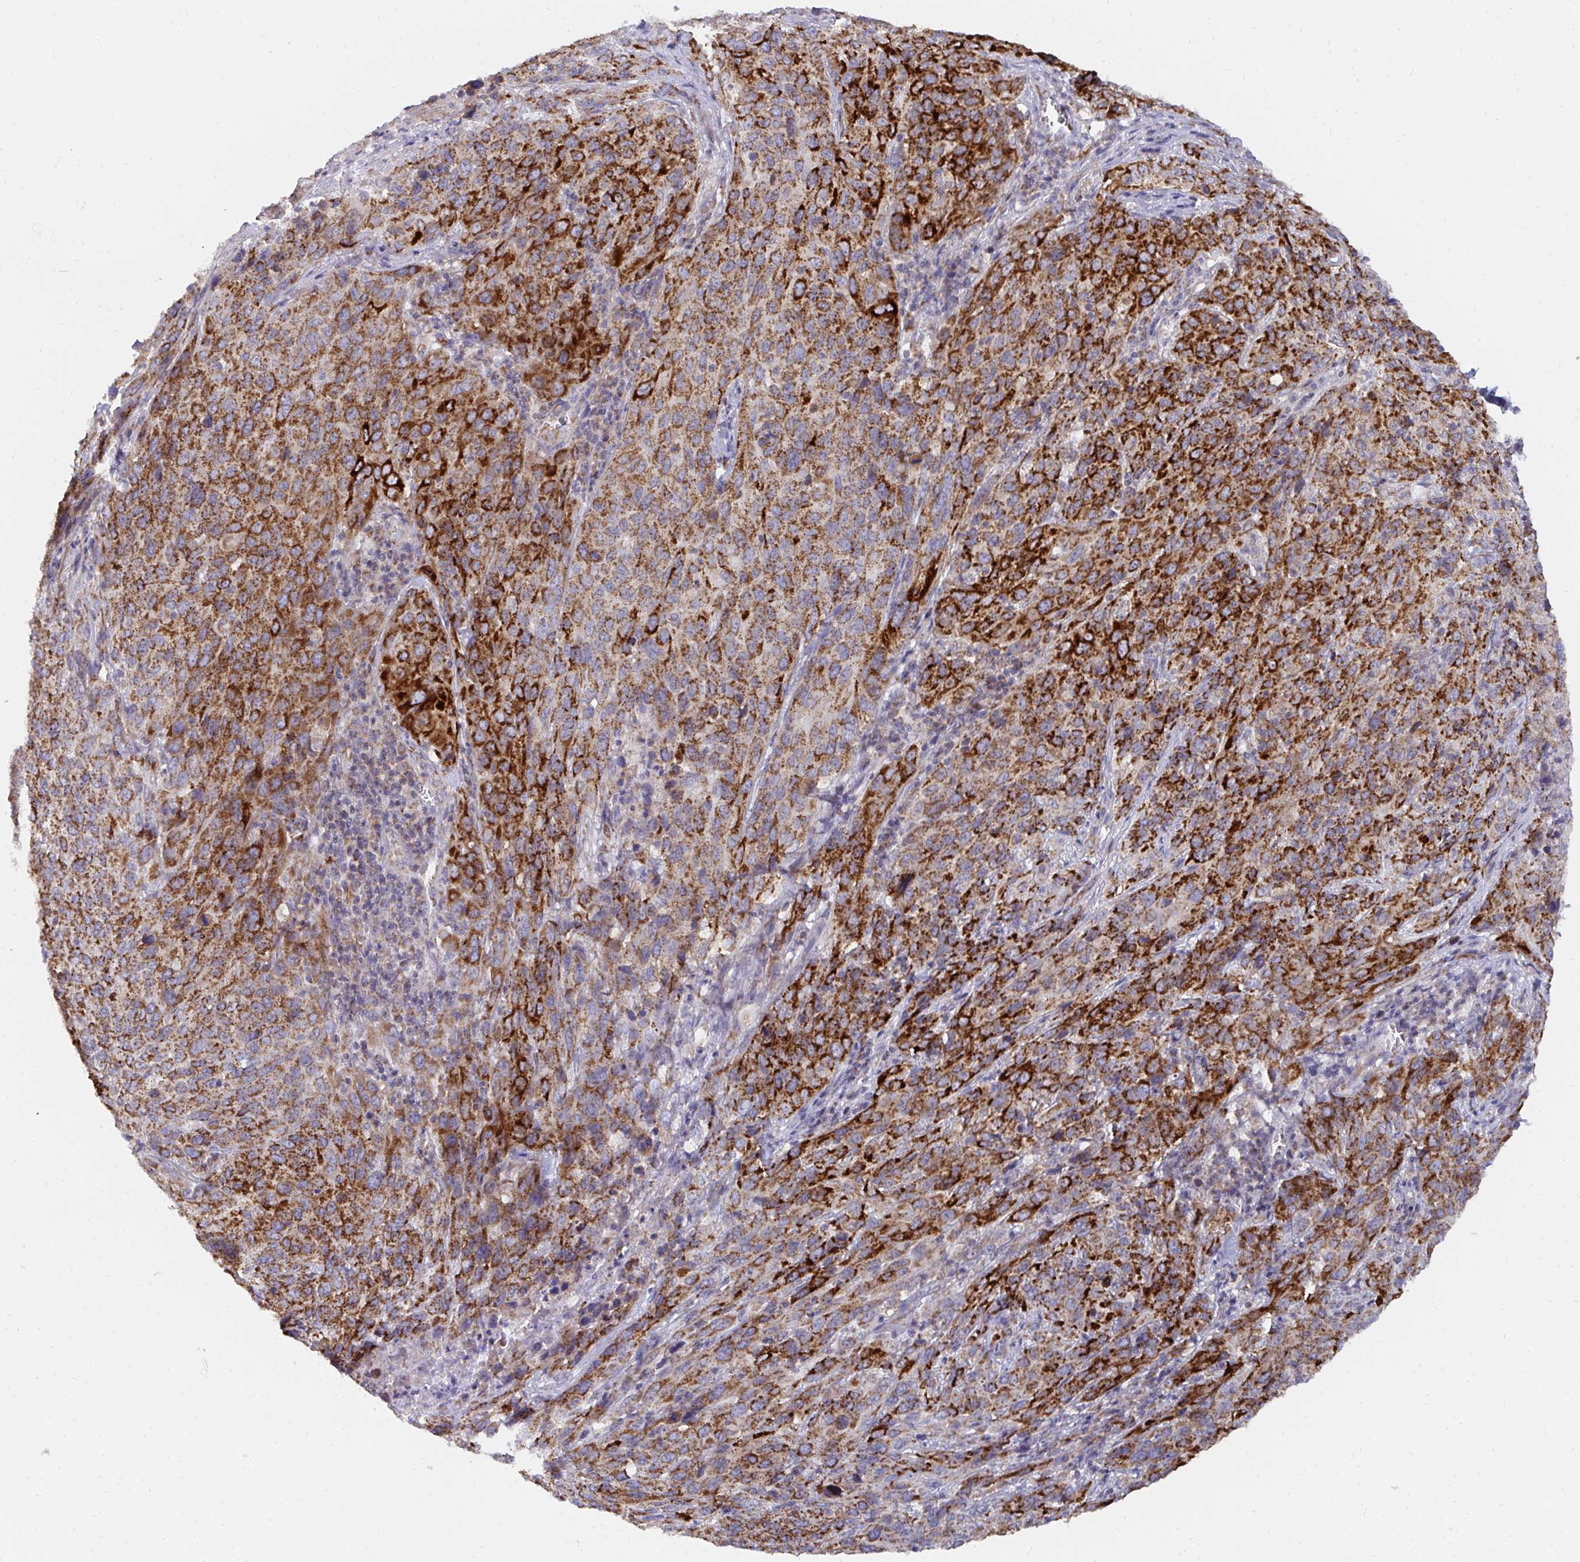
{"staining": {"intensity": "strong", "quantity": ">75%", "location": "cytoplasmic/membranous"}, "tissue": "cervical cancer", "cell_type": "Tumor cells", "image_type": "cancer", "snomed": [{"axis": "morphology", "description": "Squamous cell carcinoma, NOS"}, {"axis": "topography", "description": "Cervix"}], "caption": "A high amount of strong cytoplasmic/membranous positivity is appreciated in approximately >75% of tumor cells in cervical cancer tissue.", "gene": "PC", "patient": {"sex": "female", "age": 51}}